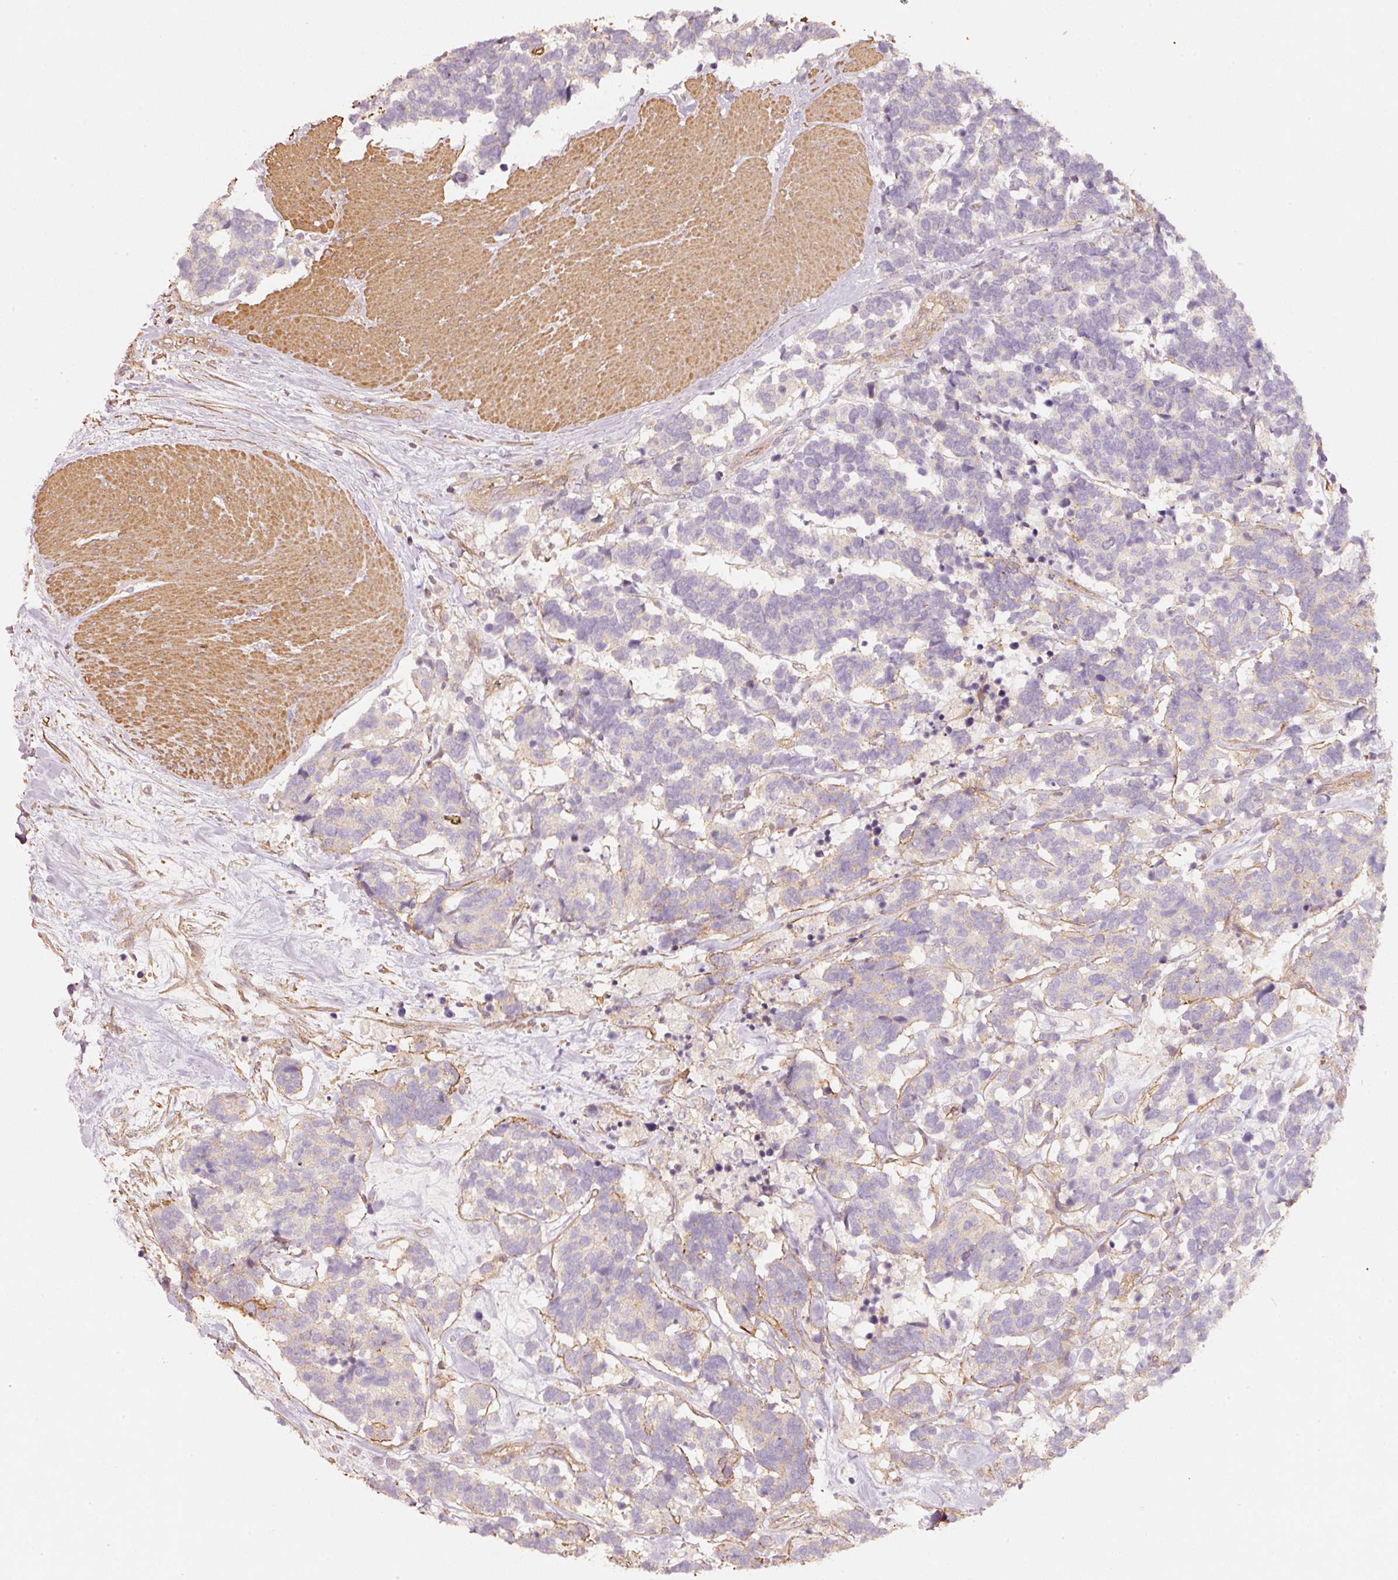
{"staining": {"intensity": "negative", "quantity": "none", "location": "none"}, "tissue": "carcinoid", "cell_type": "Tumor cells", "image_type": "cancer", "snomed": [{"axis": "morphology", "description": "Carcinoma, NOS"}, {"axis": "morphology", "description": "Carcinoid, malignant, NOS"}, {"axis": "topography", "description": "Urinary bladder"}], "caption": "There is no significant staining in tumor cells of carcinoma.", "gene": "CEP95", "patient": {"sex": "male", "age": 57}}